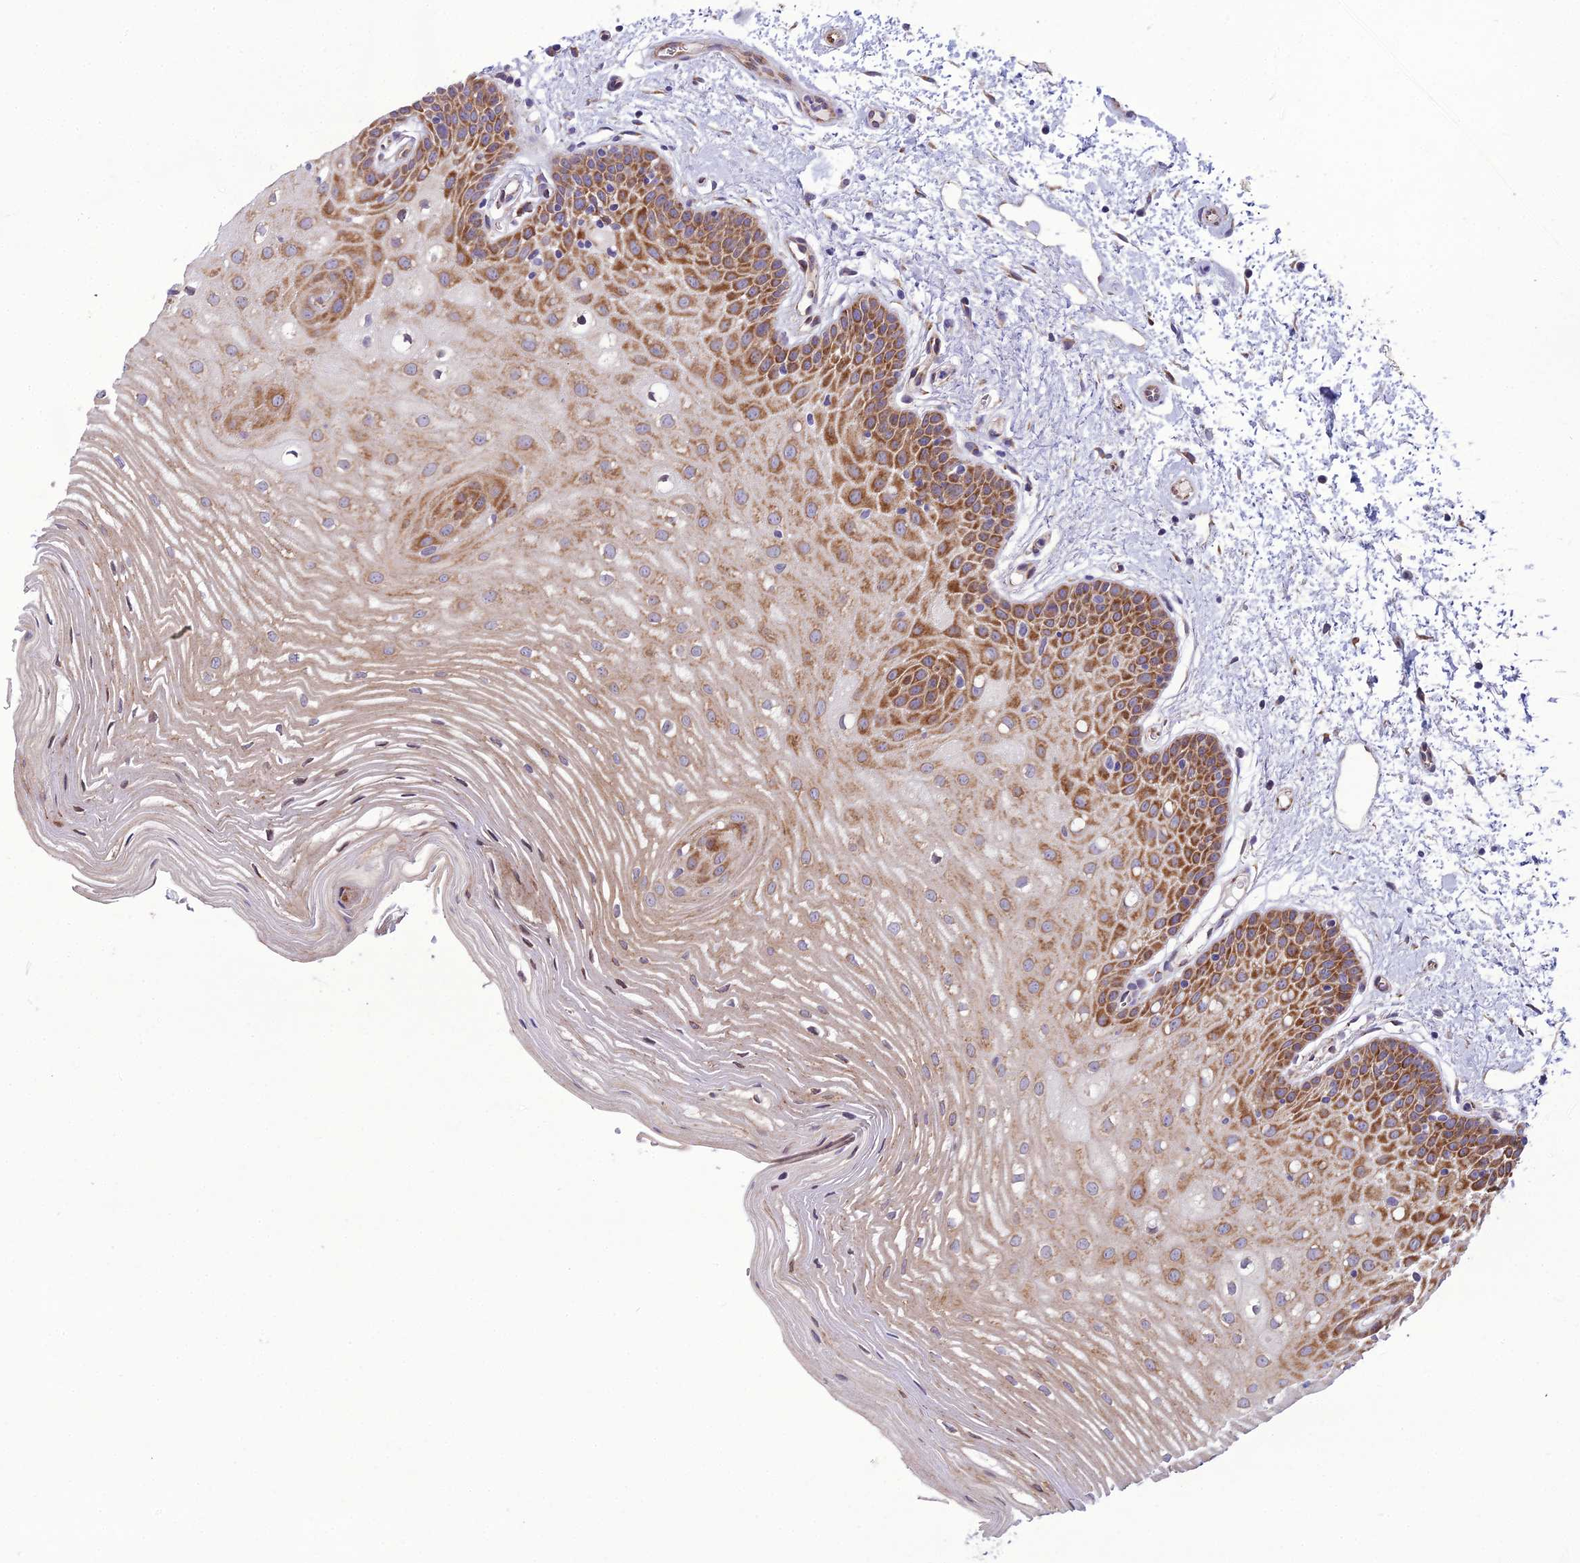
{"staining": {"intensity": "moderate", "quantity": ">75%", "location": "cytoplasmic/membranous"}, "tissue": "oral mucosa", "cell_type": "Squamous epithelial cells", "image_type": "normal", "snomed": [{"axis": "morphology", "description": "Normal tissue, NOS"}, {"axis": "topography", "description": "Oral tissue"}, {"axis": "topography", "description": "Tounge, NOS"}], "caption": "Protein analysis of normal oral mucosa shows moderate cytoplasmic/membranous positivity in approximately >75% of squamous epithelial cells.", "gene": "NODAL", "patient": {"sex": "female", "age": 73}}